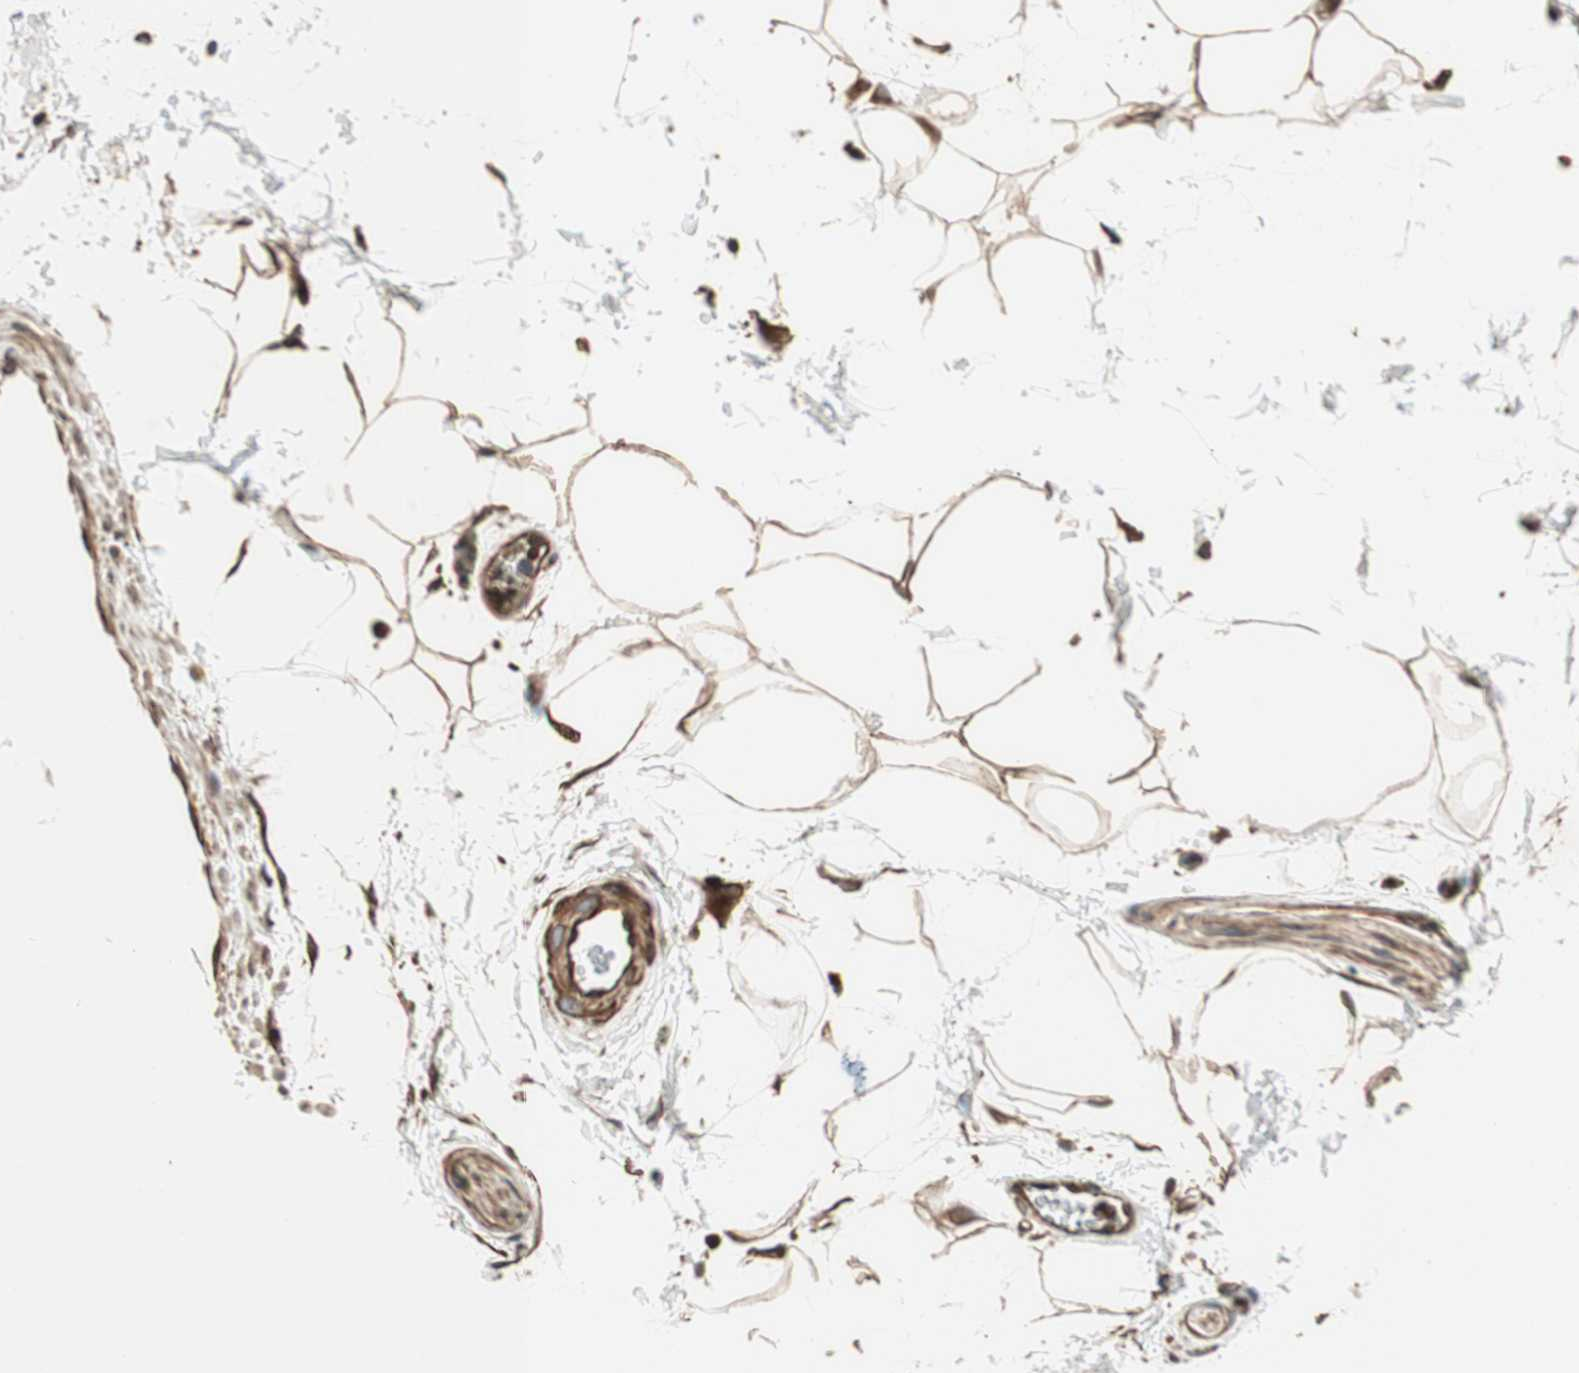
{"staining": {"intensity": "moderate", "quantity": ">75%", "location": "cytoplasmic/membranous"}, "tissue": "adipose tissue", "cell_type": "Adipocytes", "image_type": "normal", "snomed": [{"axis": "morphology", "description": "Normal tissue, NOS"}, {"axis": "topography", "description": "Soft tissue"}], "caption": "Immunohistochemistry (IHC) of normal human adipose tissue exhibits medium levels of moderate cytoplasmic/membranous positivity in approximately >75% of adipocytes.", "gene": "MAD2L2", "patient": {"sex": "male", "age": 72}}